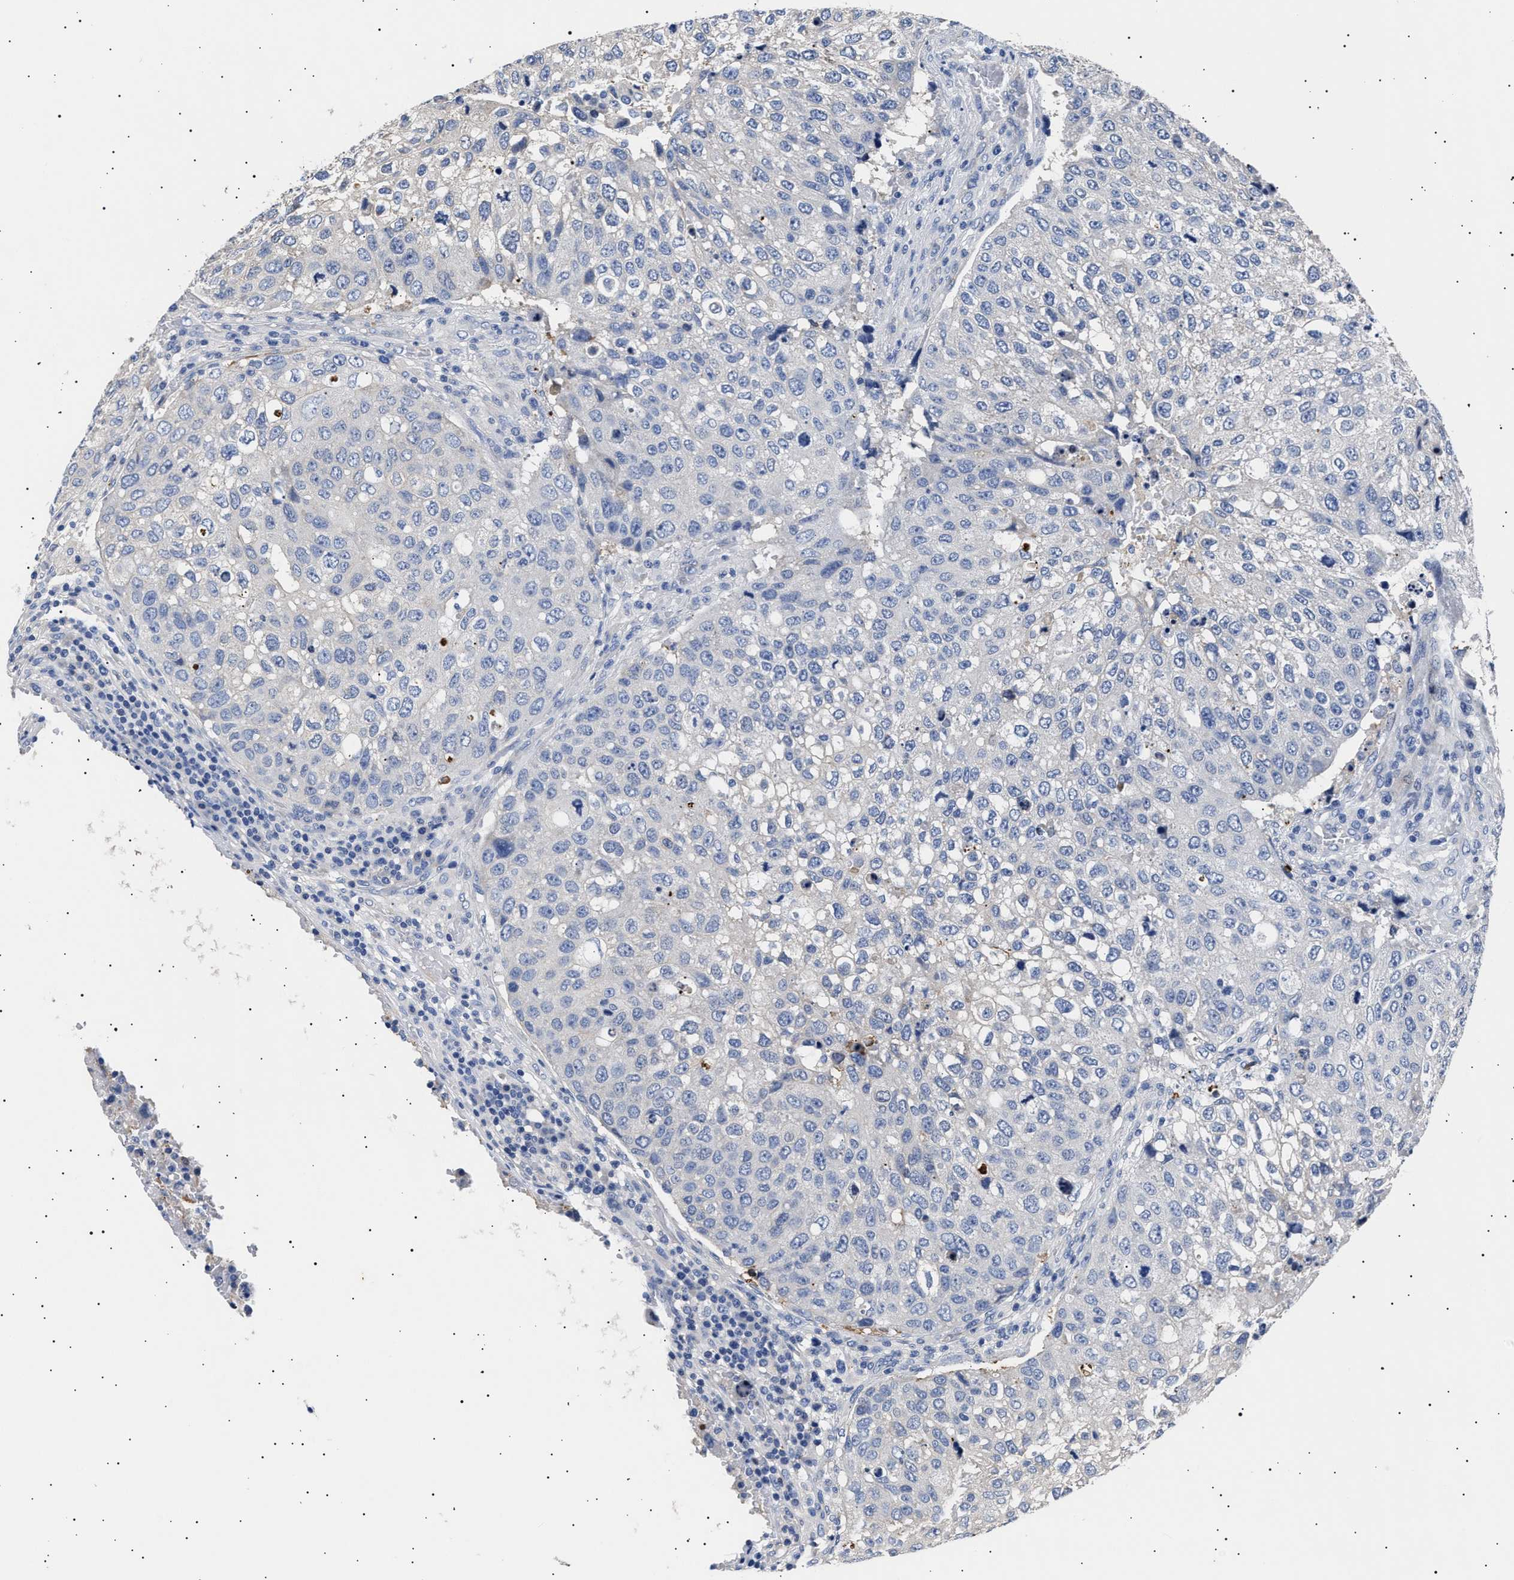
{"staining": {"intensity": "negative", "quantity": "none", "location": "none"}, "tissue": "urothelial cancer", "cell_type": "Tumor cells", "image_type": "cancer", "snomed": [{"axis": "morphology", "description": "Urothelial carcinoma, High grade"}, {"axis": "topography", "description": "Lymph node"}, {"axis": "topography", "description": "Urinary bladder"}], "caption": "Image shows no significant protein expression in tumor cells of urothelial cancer.", "gene": "HEMGN", "patient": {"sex": "male", "age": 51}}